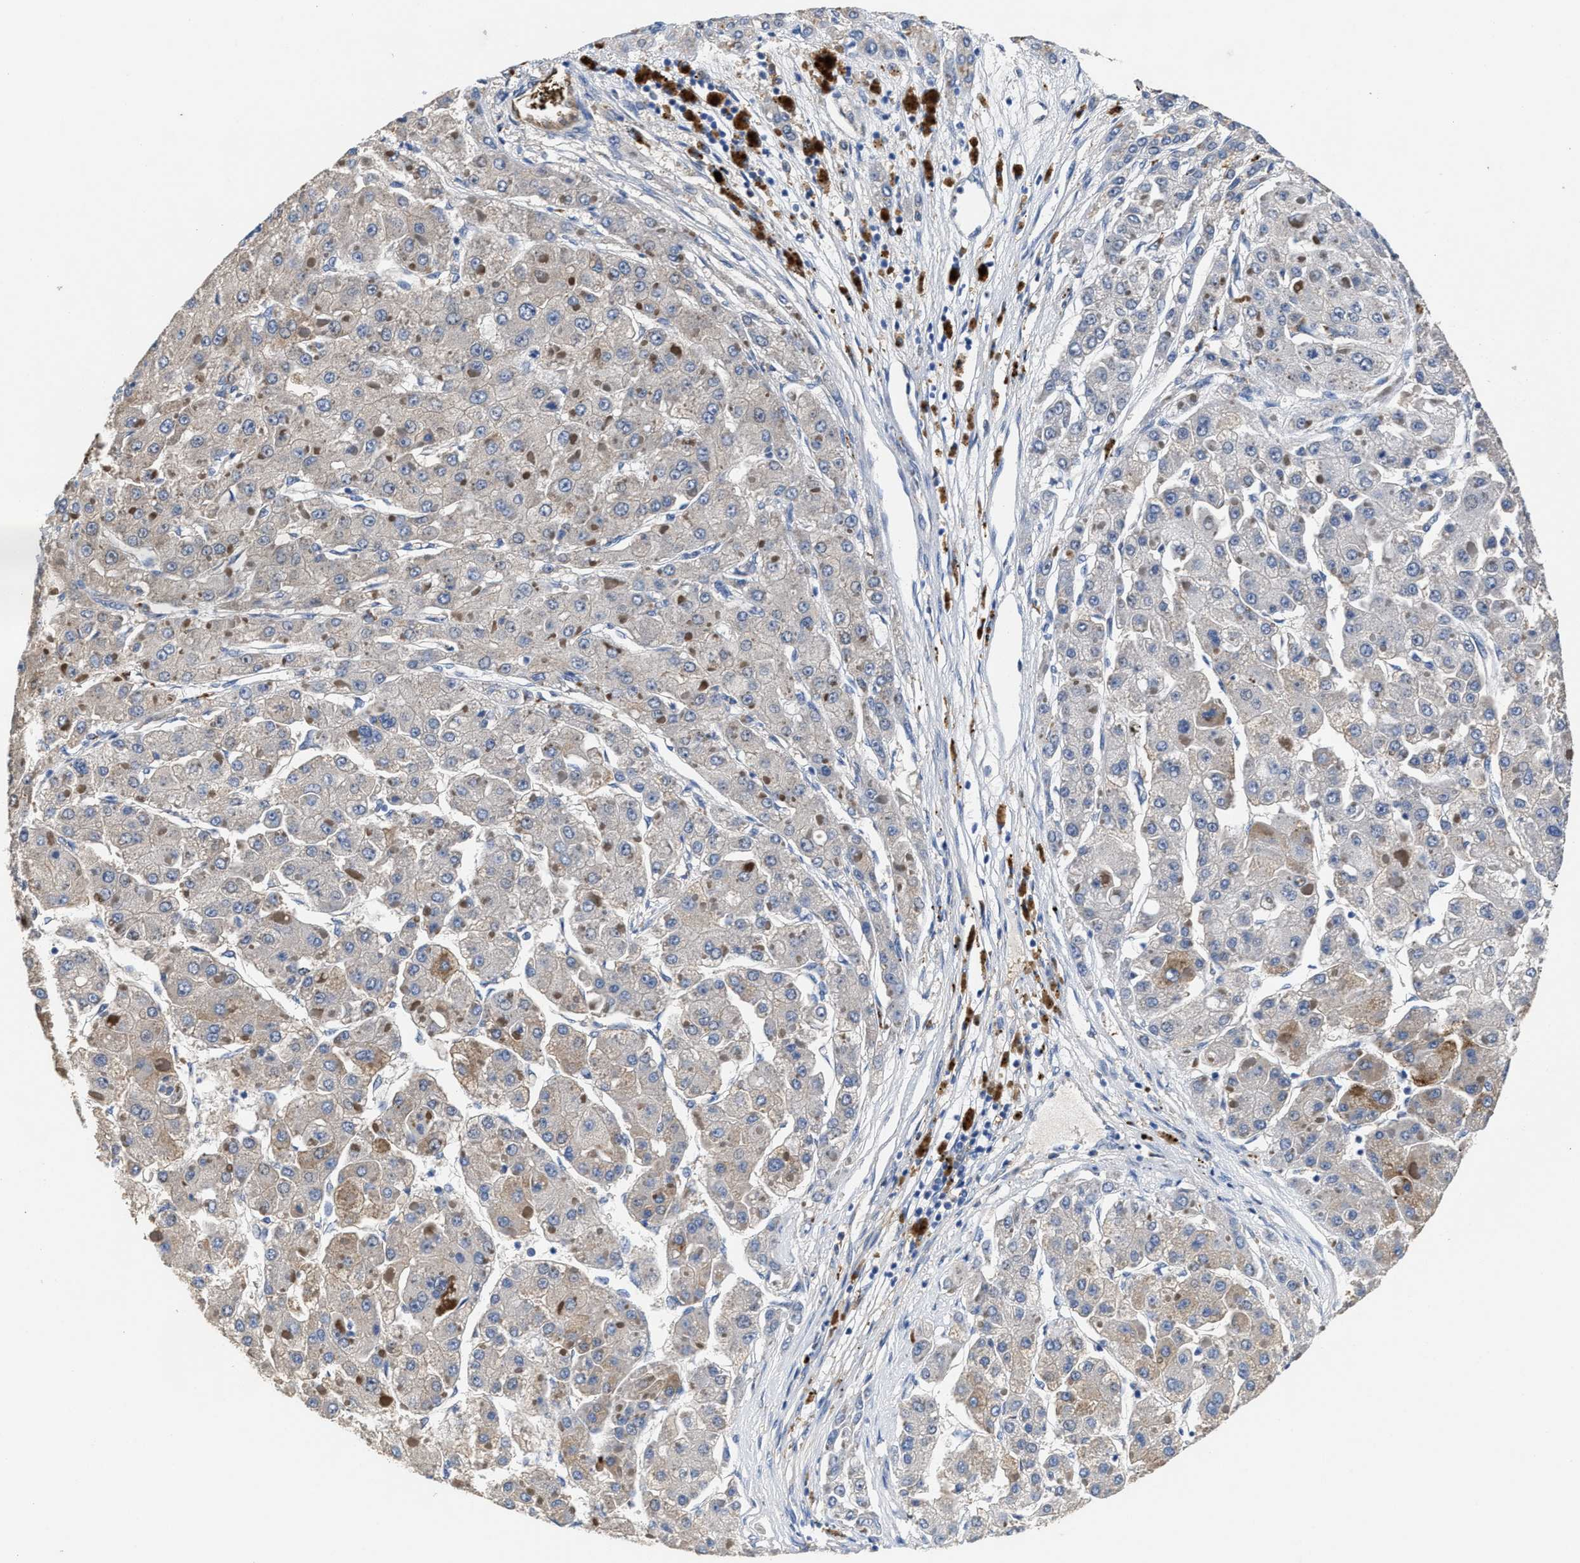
{"staining": {"intensity": "weak", "quantity": "25%-75%", "location": "cytoplasmic/membranous"}, "tissue": "liver cancer", "cell_type": "Tumor cells", "image_type": "cancer", "snomed": [{"axis": "morphology", "description": "Carcinoma, Hepatocellular, NOS"}, {"axis": "topography", "description": "Liver"}], "caption": "This is a photomicrograph of IHC staining of liver cancer (hepatocellular carcinoma), which shows weak positivity in the cytoplasmic/membranous of tumor cells.", "gene": "PEG10", "patient": {"sex": "female", "age": 73}}